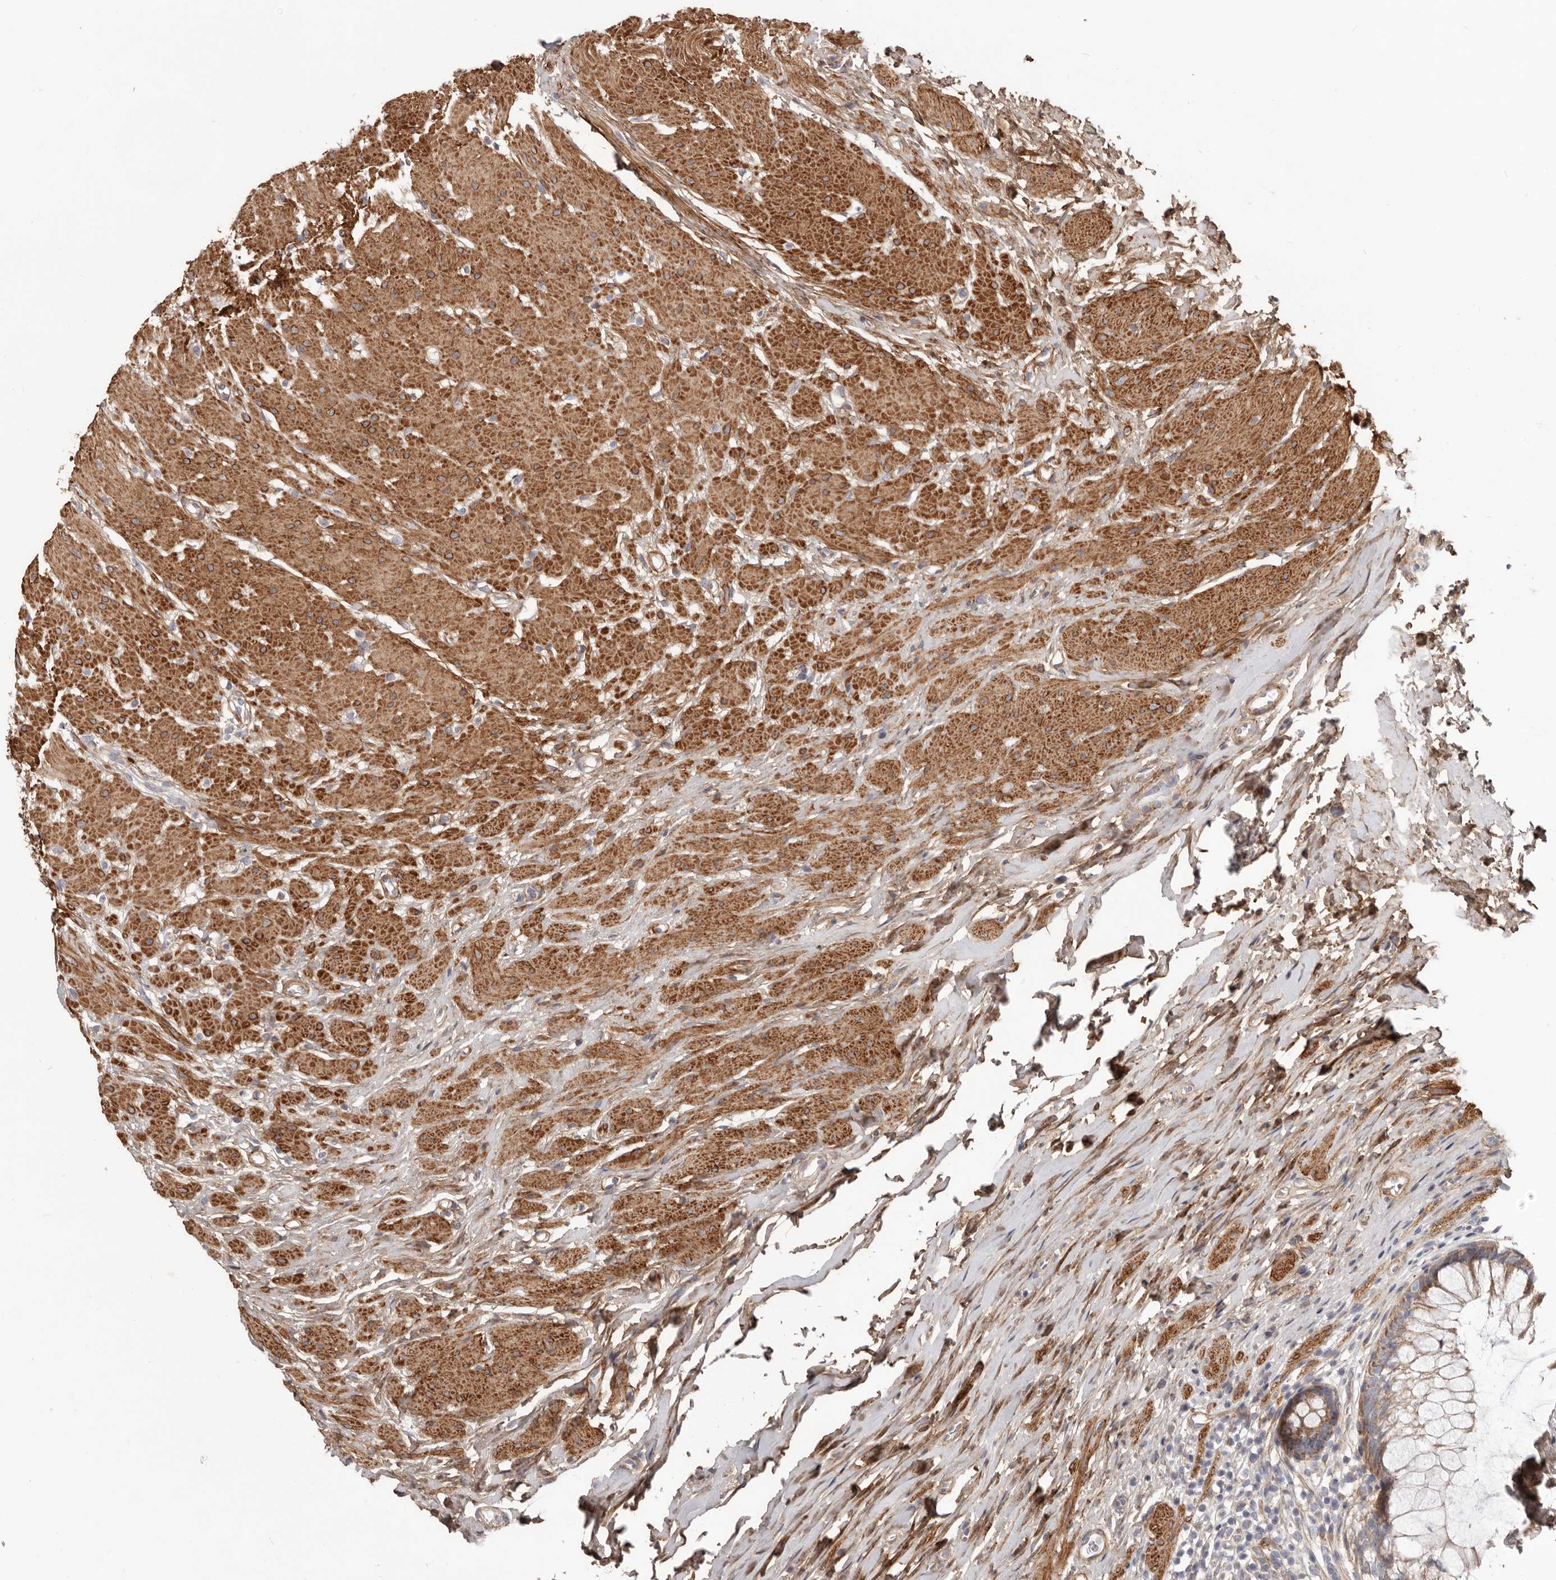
{"staining": {"intensity": "weak", "quantity": ">75%", "location": "cytoplasmic/membranous"}, "tissue": "colon", "cell_type": "Endothelial cells", "image_type": "normal", "snomed": [{"axis": "morphology", "description": "Normal tissue, NOS"}, {"axis": "topography", "description": "Colon"}], "caption": "Colon stained with DAB (3,3'-diaminobenzidine) immunohistochemistry (IHC) displays low levels of weak cytoplasmic/membranous staining in about >75% of endothelial cells.", "gene": "MRPS10", "patient": {"sex": "female", "age": 62}}